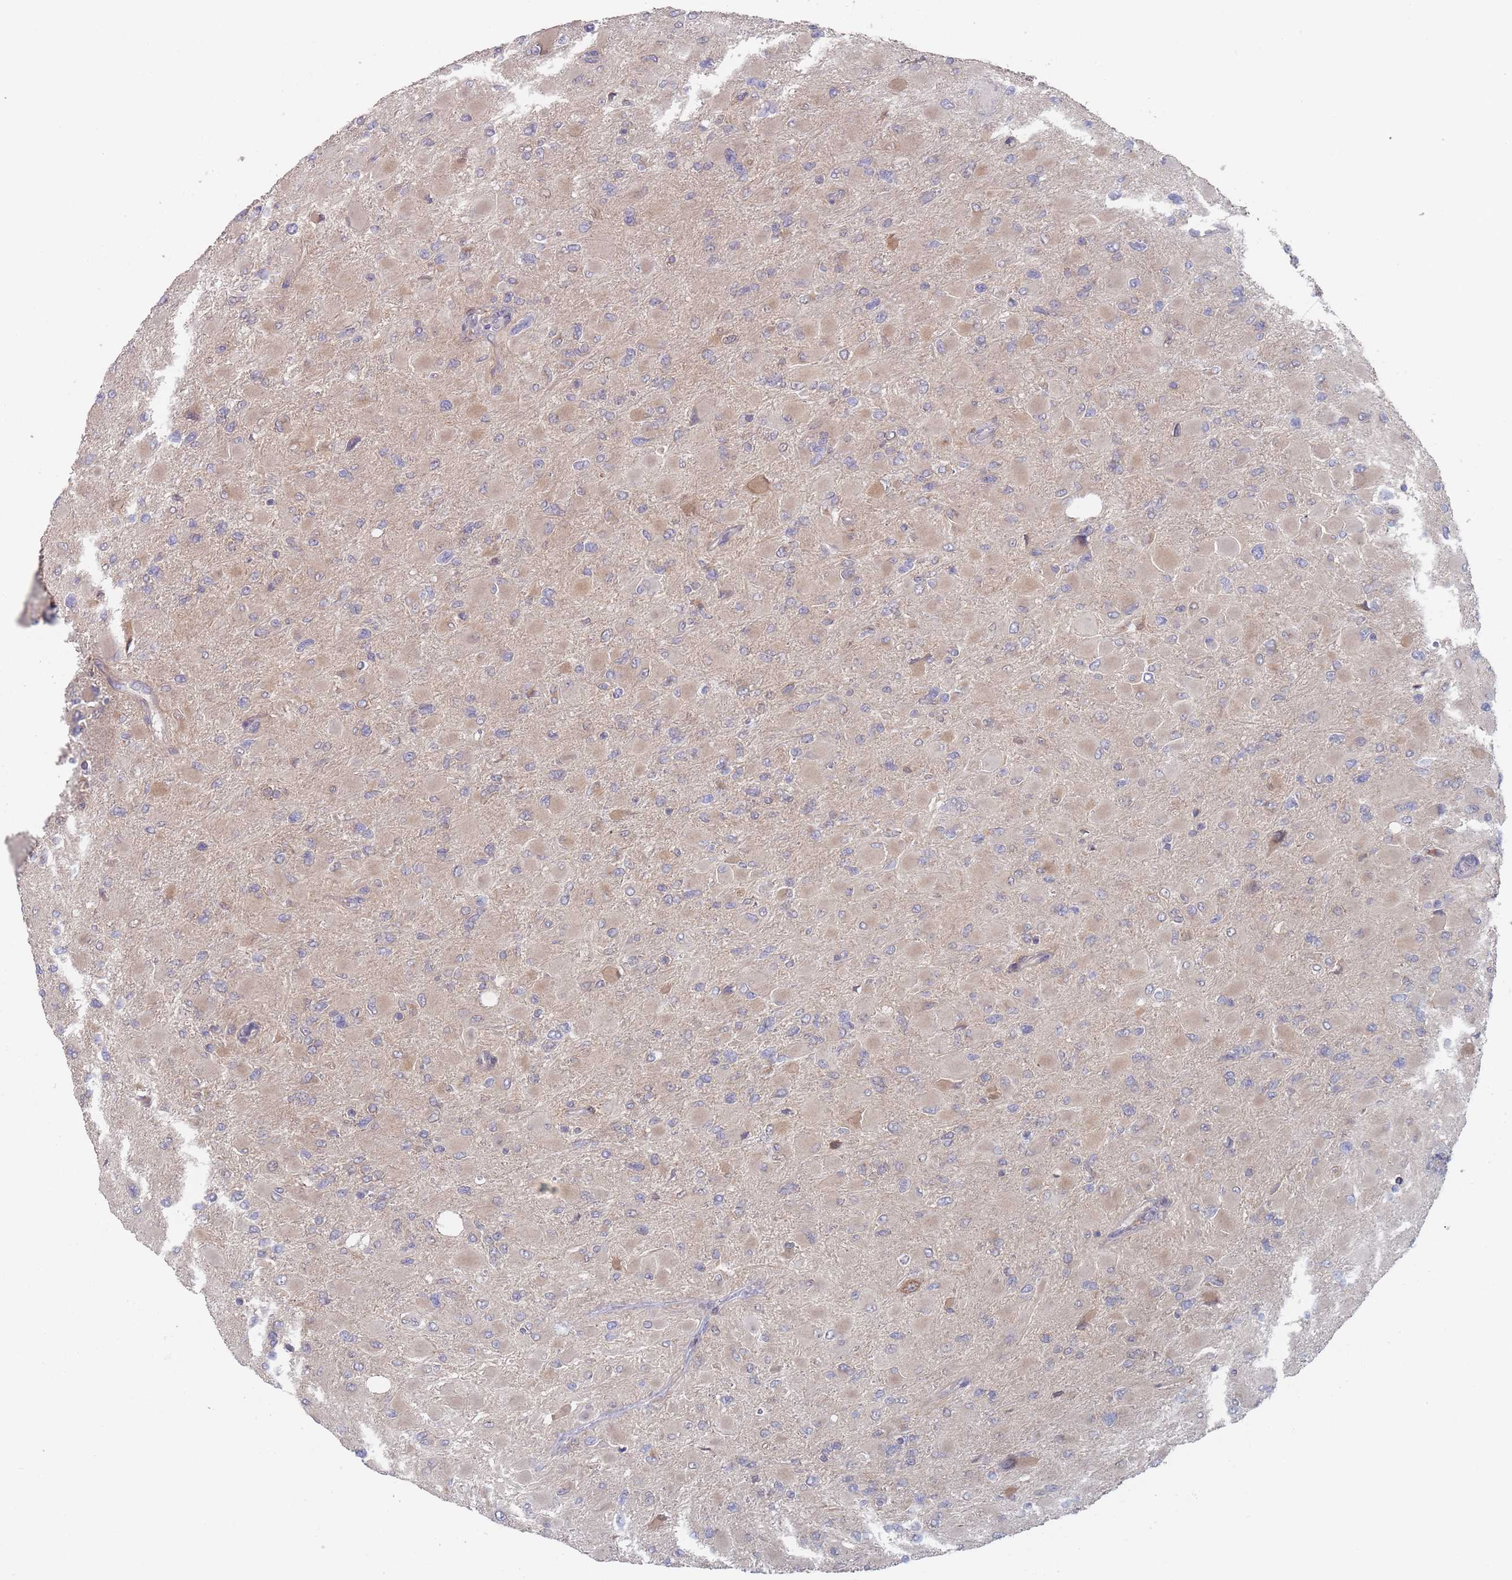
{"staining": {"intensity": "weak", "quantity": "<25%", "location": "cytoplasmic/membranous"}, "tissue": "glioma", "cell_type": "Tumor cells", "image_type": "cancer", "snomed": [{"axis": "morphology", "description": "Glioma, malignant, High grade"}, {"axis": "topography", "description": "Cerebral cortex"}], "caption": "Immunohistochemistry (IHC) of human glioma reveals no staining in tumor cells.", "gene": "EFCC1", "patient": {"sex": "female", "age": 36}}